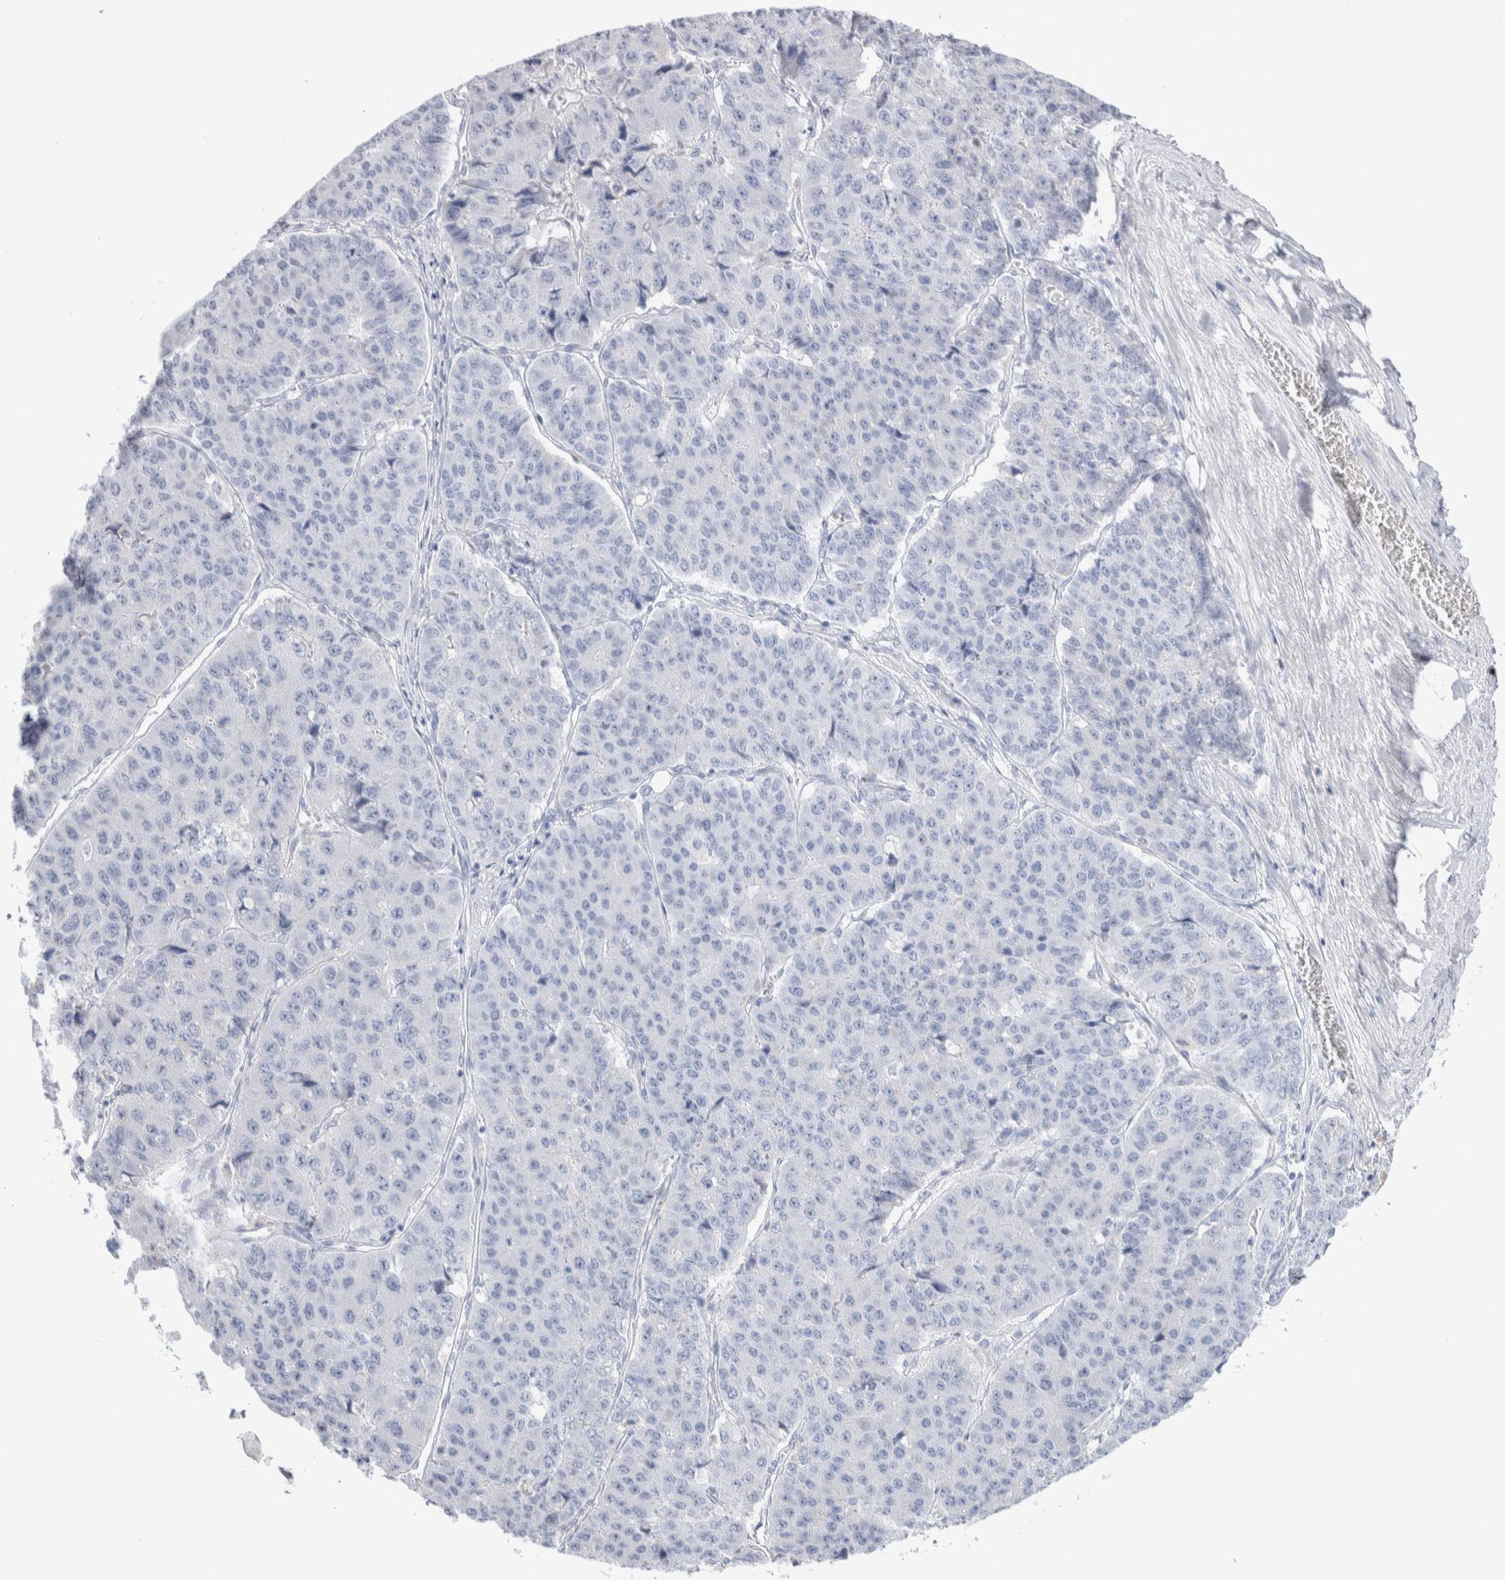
{"staining": {"intensity": "negative", "quantity": "none", "location": "none"}, "tissue": "pancreatic cancer", "cell_type": "Tumor cells", "image_type": "cancer", "snomed": [{"axis": "morphology", "description": "Adenocarcinoma, NOS"}, {"axis": "topography", "description": "Pancreas"}], "caption": "Protein analysis of pancreatic cancer (adenocarcinoma) reveals no significant expression in tumor cells.", "gene": "GDA", "patient": {"sex": "male", "age": 50}}